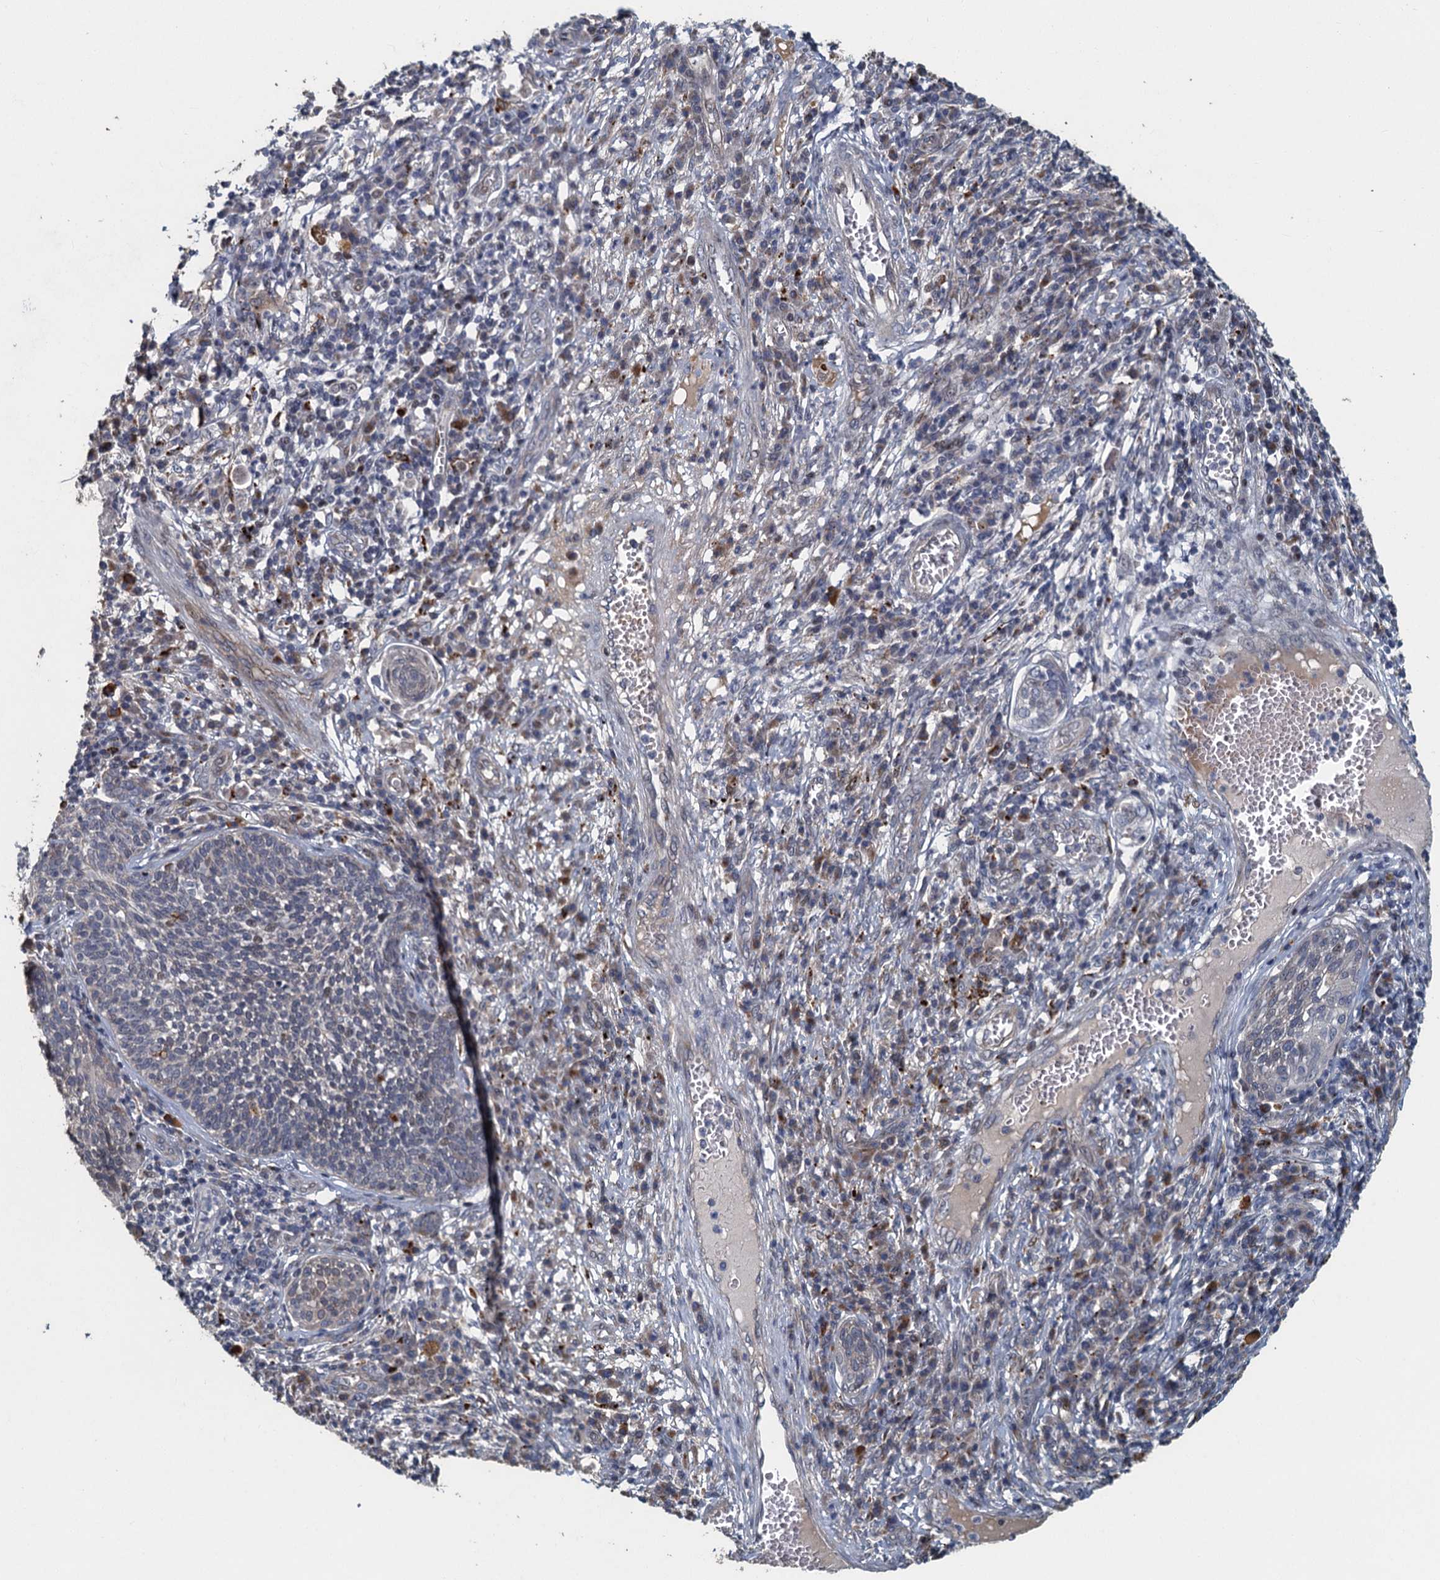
{"staining": {"intensity": "negative", "quantity": "none", "location": "none"}, "tissue": "cervical cancer", "cell_type": "Tumor cells", "image_type": "cancer", "snomed": [{"axis": "morphology", "description": "Squamous cell carcinoma, NOS"}, {"axis": "topography", "description": "Cervix"}], "caption": "Human cervical cancer stained for a protein using immunohistochemistry (IHC) reveals no positivity in tumor cells.", "gene": "AGRN", "patient": {"sex": "female", "age": 34}}